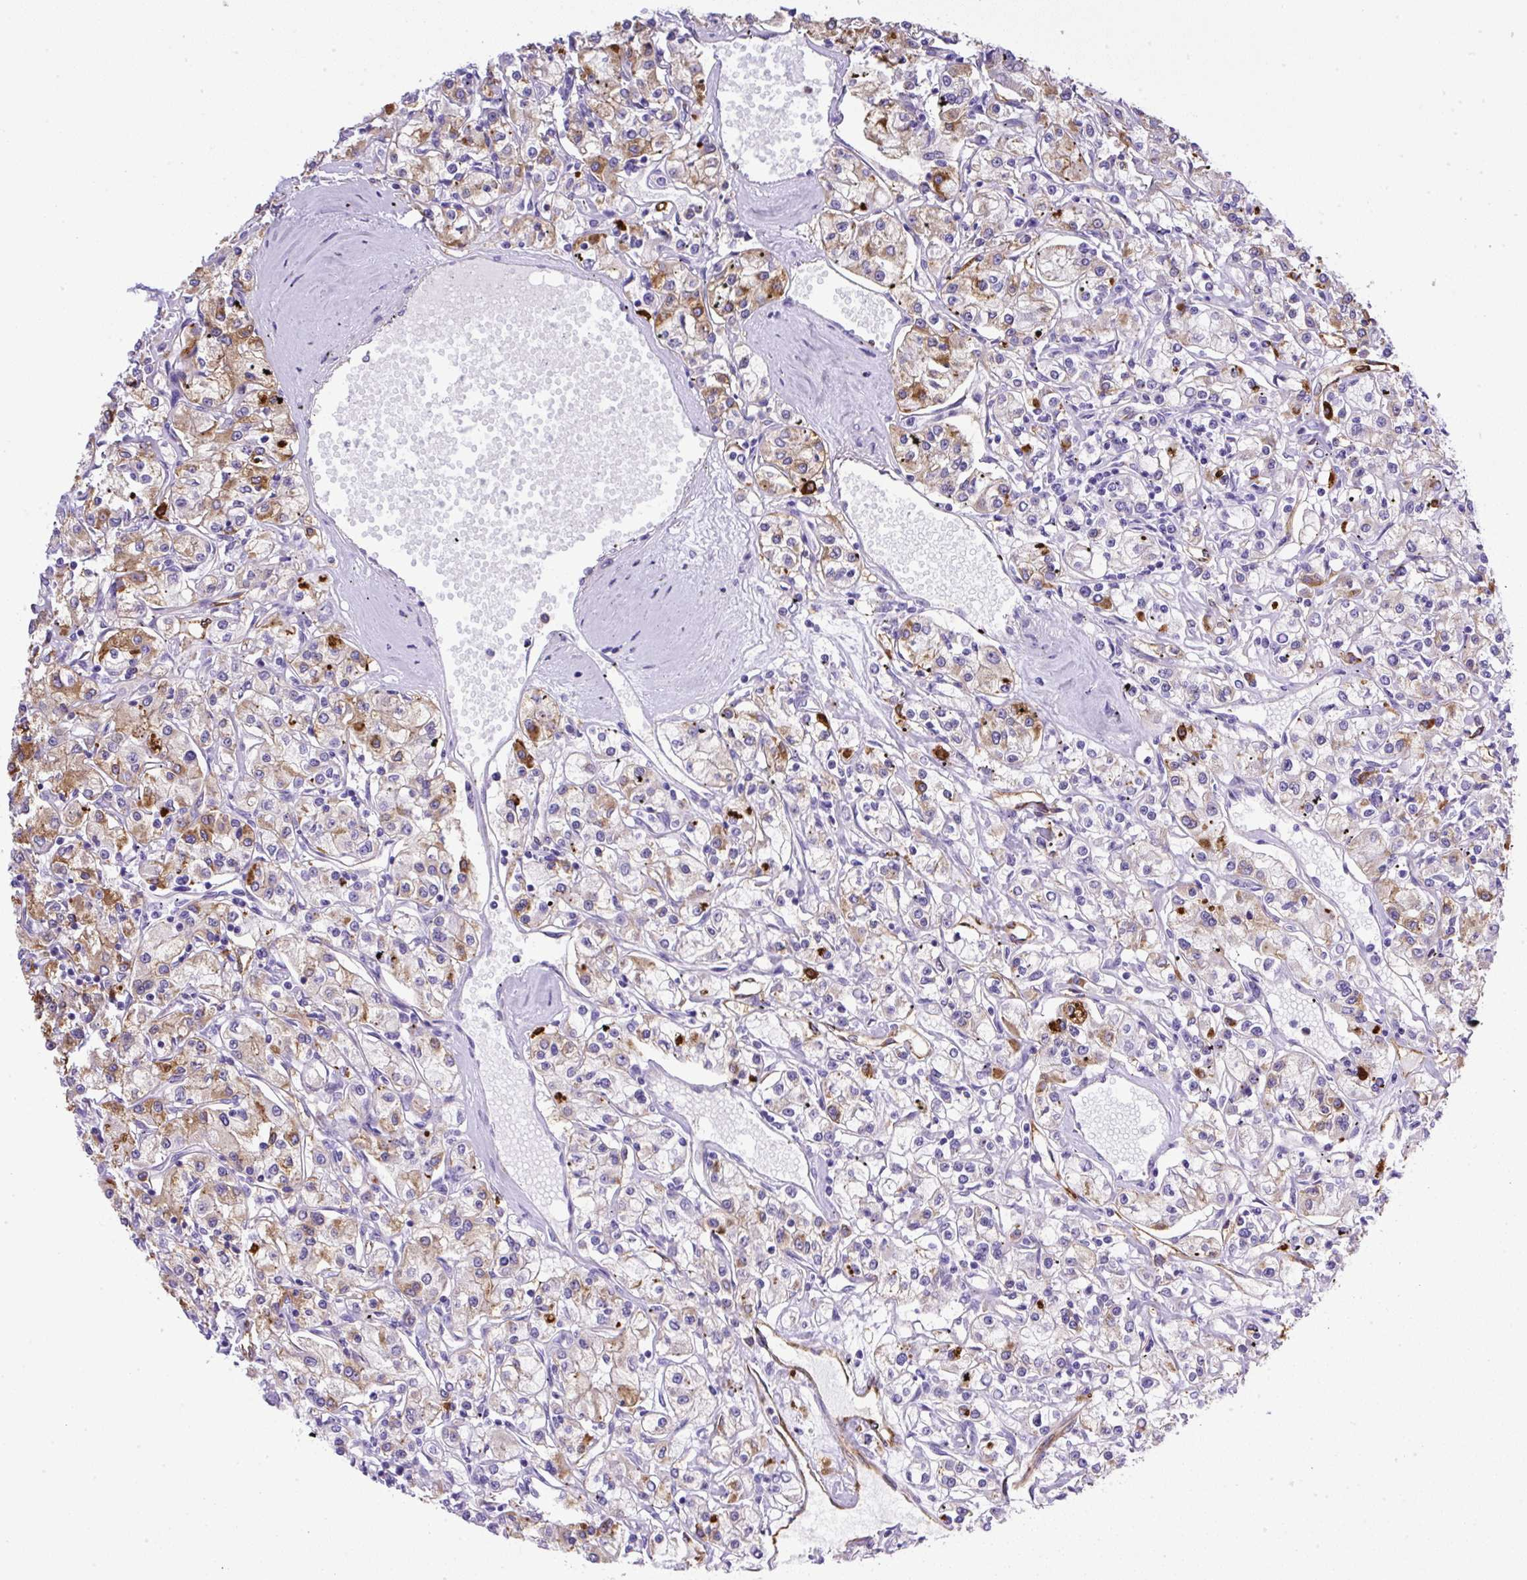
{"staining": {"intensity": "moderate", "quantity": "<25%", "location": "cytoplasmic/membranous"}, "tissue": "renal cancer", "cell_type": "Tumor cells", "image_type": "cancer", "snomed": [{"axis": "morphology", "description": "Adenocarcinoma, NOS"}, {"axis": "topography", "description": "Kidney"}], "caption": "Protein analysis of adenocarcinoma (renal) tissue reveals moderate cytoplasmic/membranous staining in approximately <25% of tumor cells.", "gene": "MAGEB5", "patient": {"sex": "female", "age": 59}}